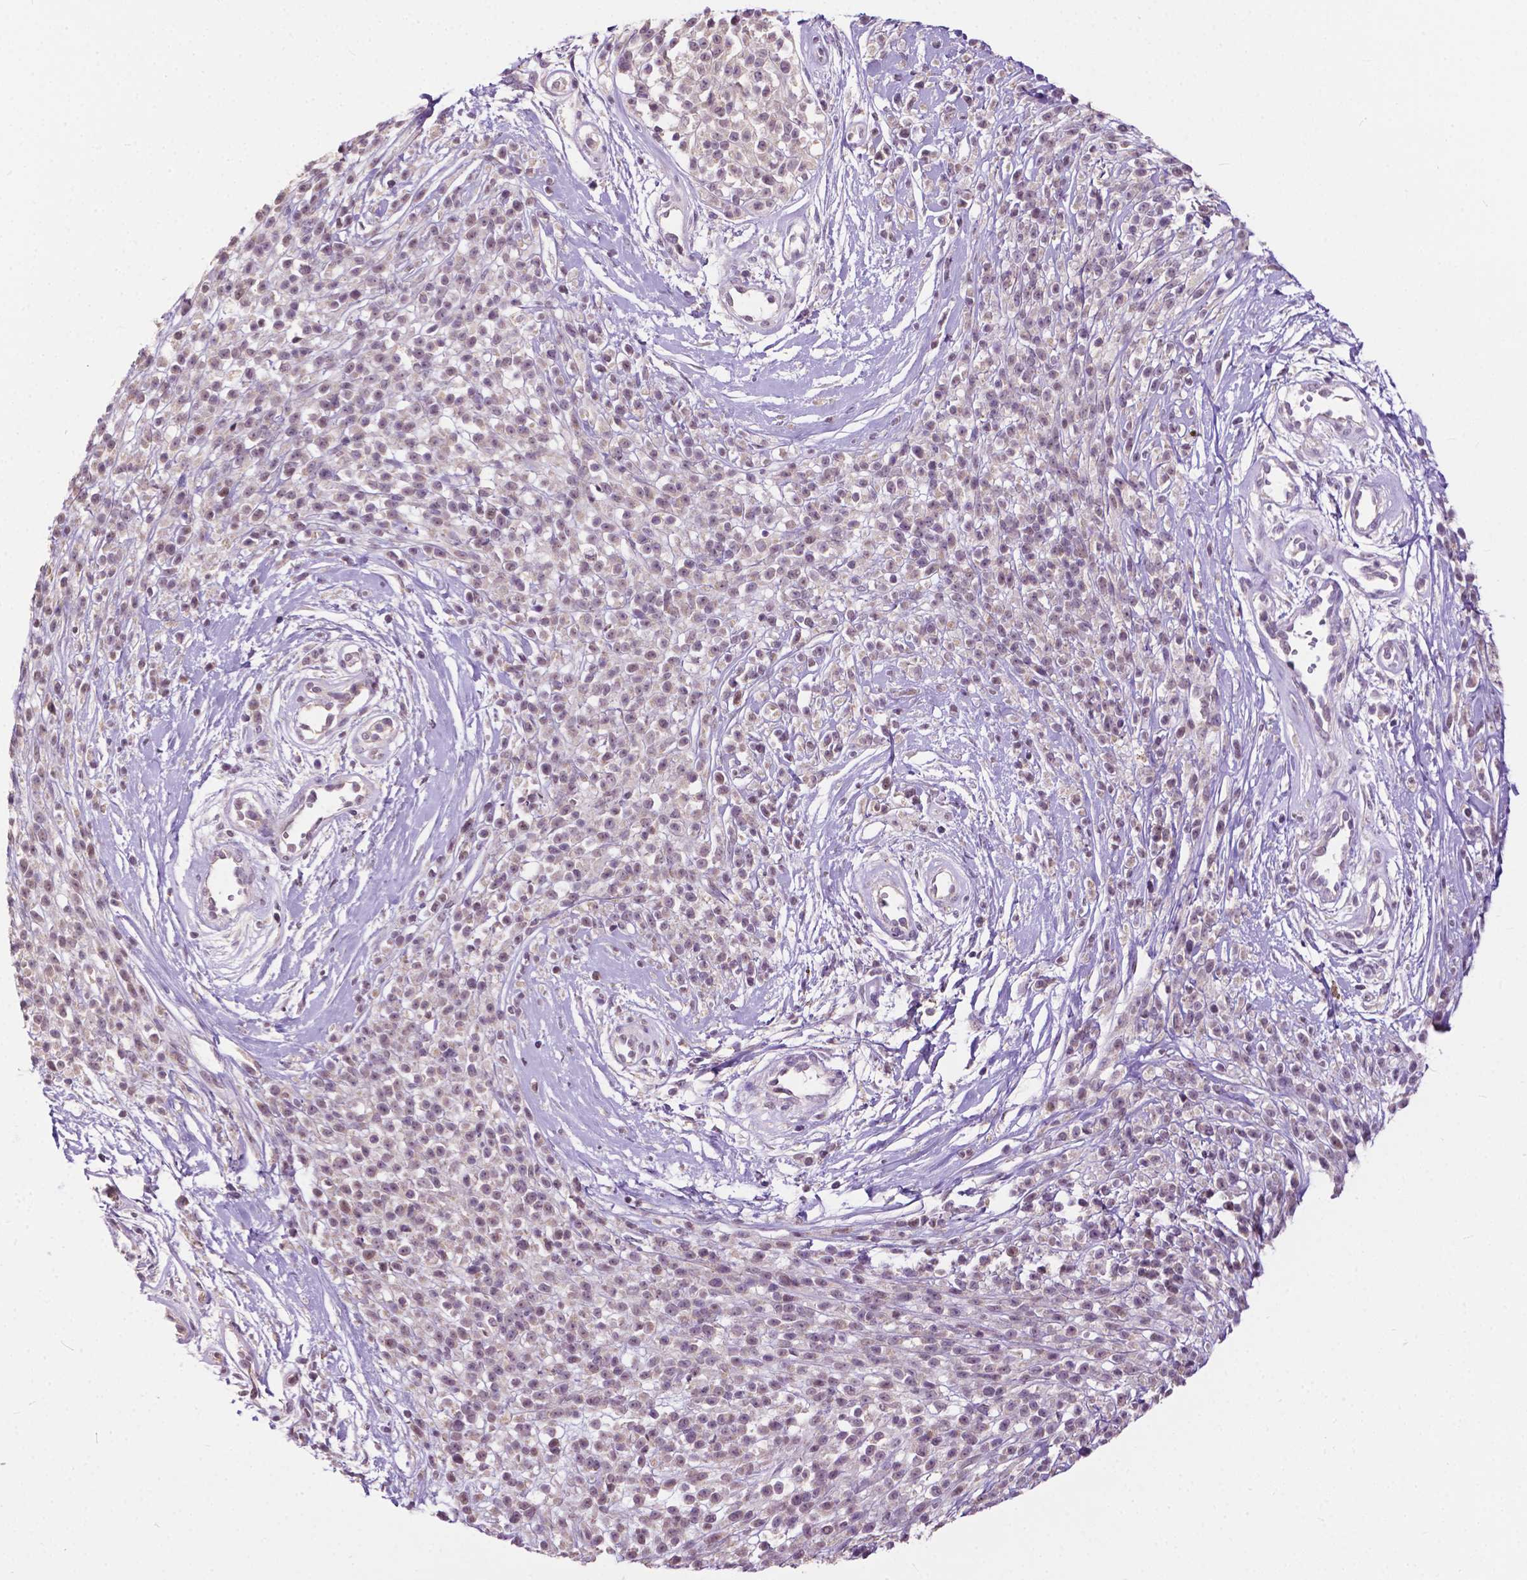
{"staining": {"intensity": "weak", "quantity": "25%-75%", "location": "nuclear"}, "tissue": "melanoma", "cell_type": "Tumor cells", "image_type": "cancer", "snomed": [{"axis": "morphology", "description": "Malignant melanoma, NOS"}, {"axis": "topography", "description": "Skin"}, {"axis": "topography", "description": "Skin of trunk"}], "caption": "Immunohistochemical staining of malignant melanoma displays low levels of weak nuclear protein staining in about 25%-75% of tumor cells.", "gene": "TTC9B", "patient": {"sex": "male", "age": 74}}